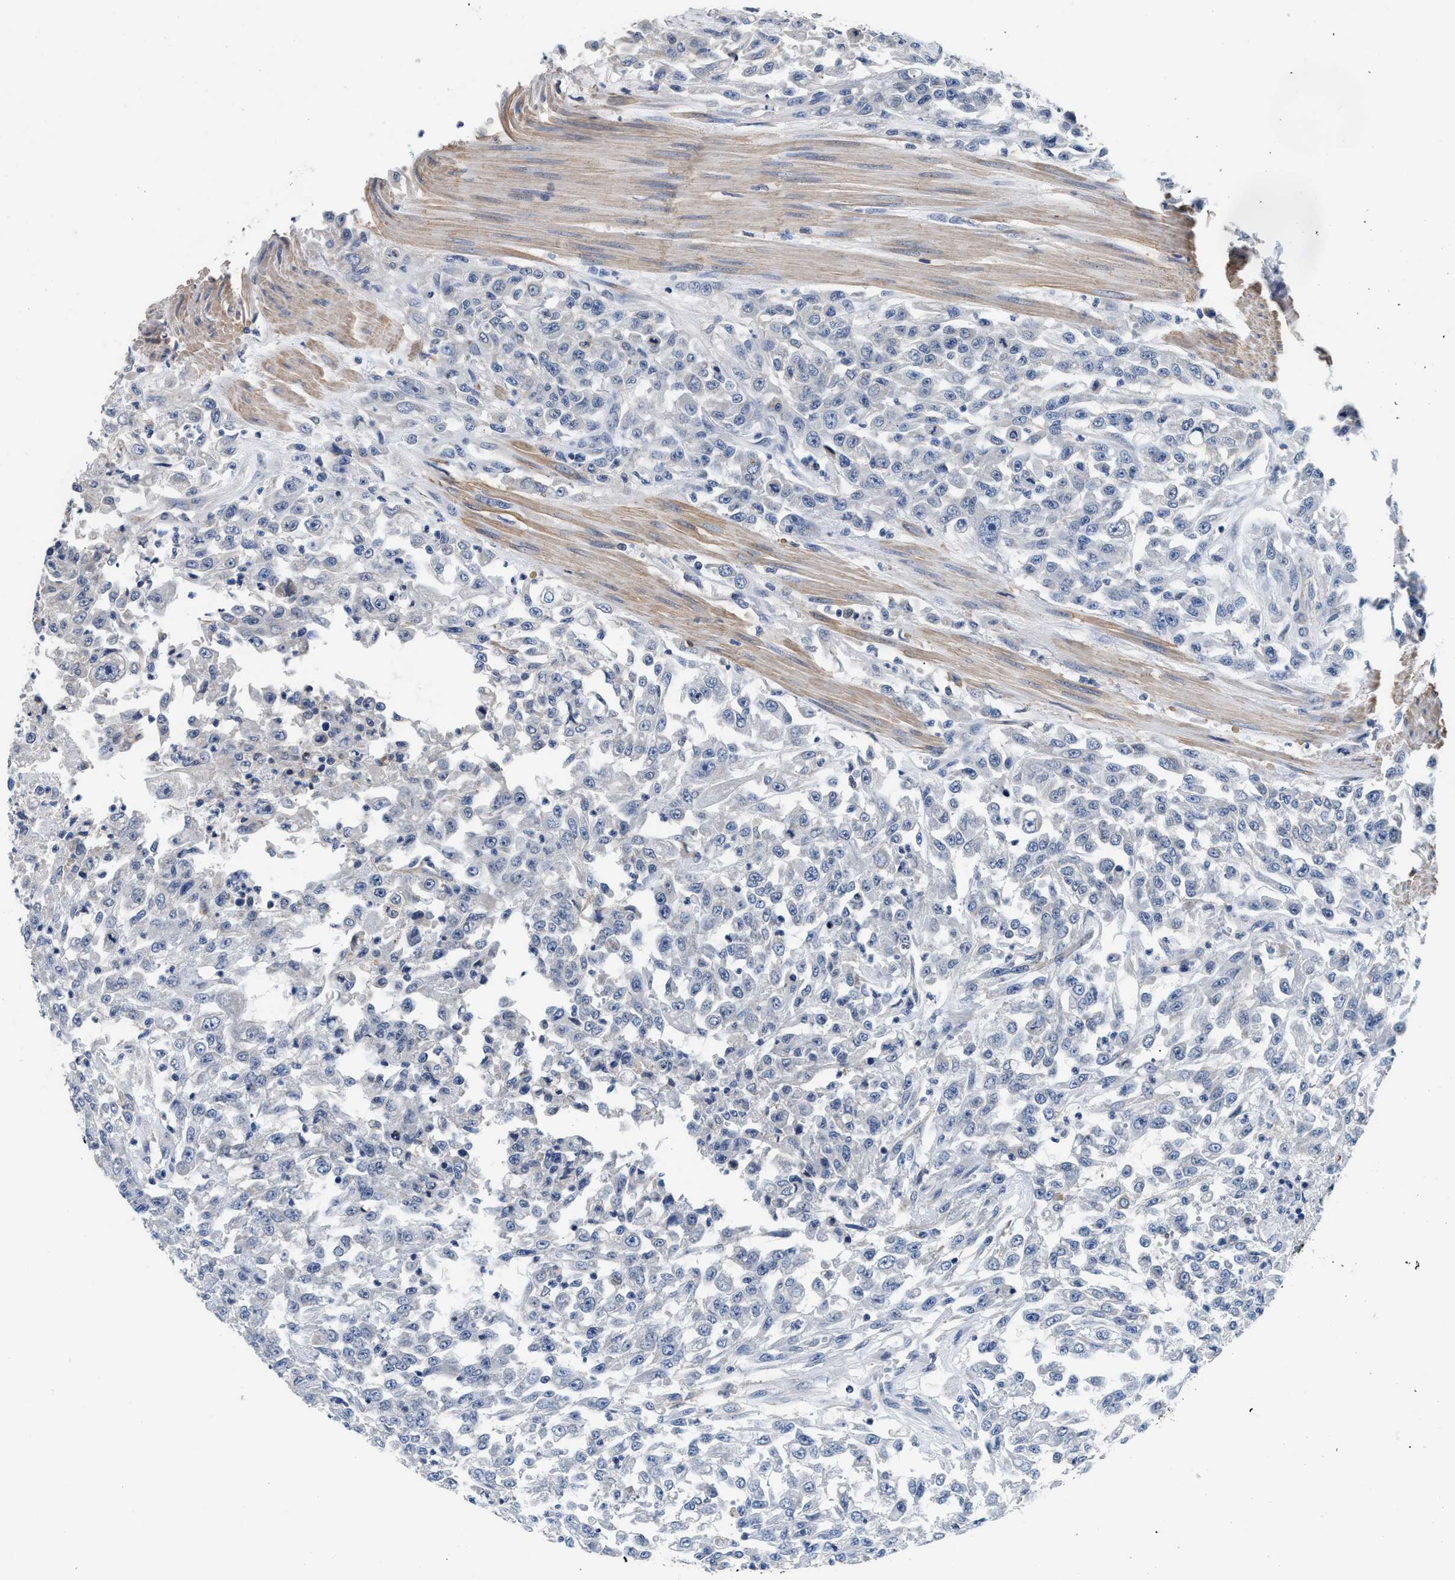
{"staining": {"intensity": "negative", "quantity": "none", "location": "none"}, "tissue": "urothelial cancer", "cell_type": "Tumor cells", "image_type": "cancer", "snomed": [{"axis": "morphology", "description": "Urothelial carcinoma, High grade"}, {"axis": "topography", "description": "Urinary bladder"}], "caption": "Tumor cells show no significant staining in high-grade urothelial carcinoma.", "gene": "MYH3", "patient": {"sex": "male", "age": 46}}